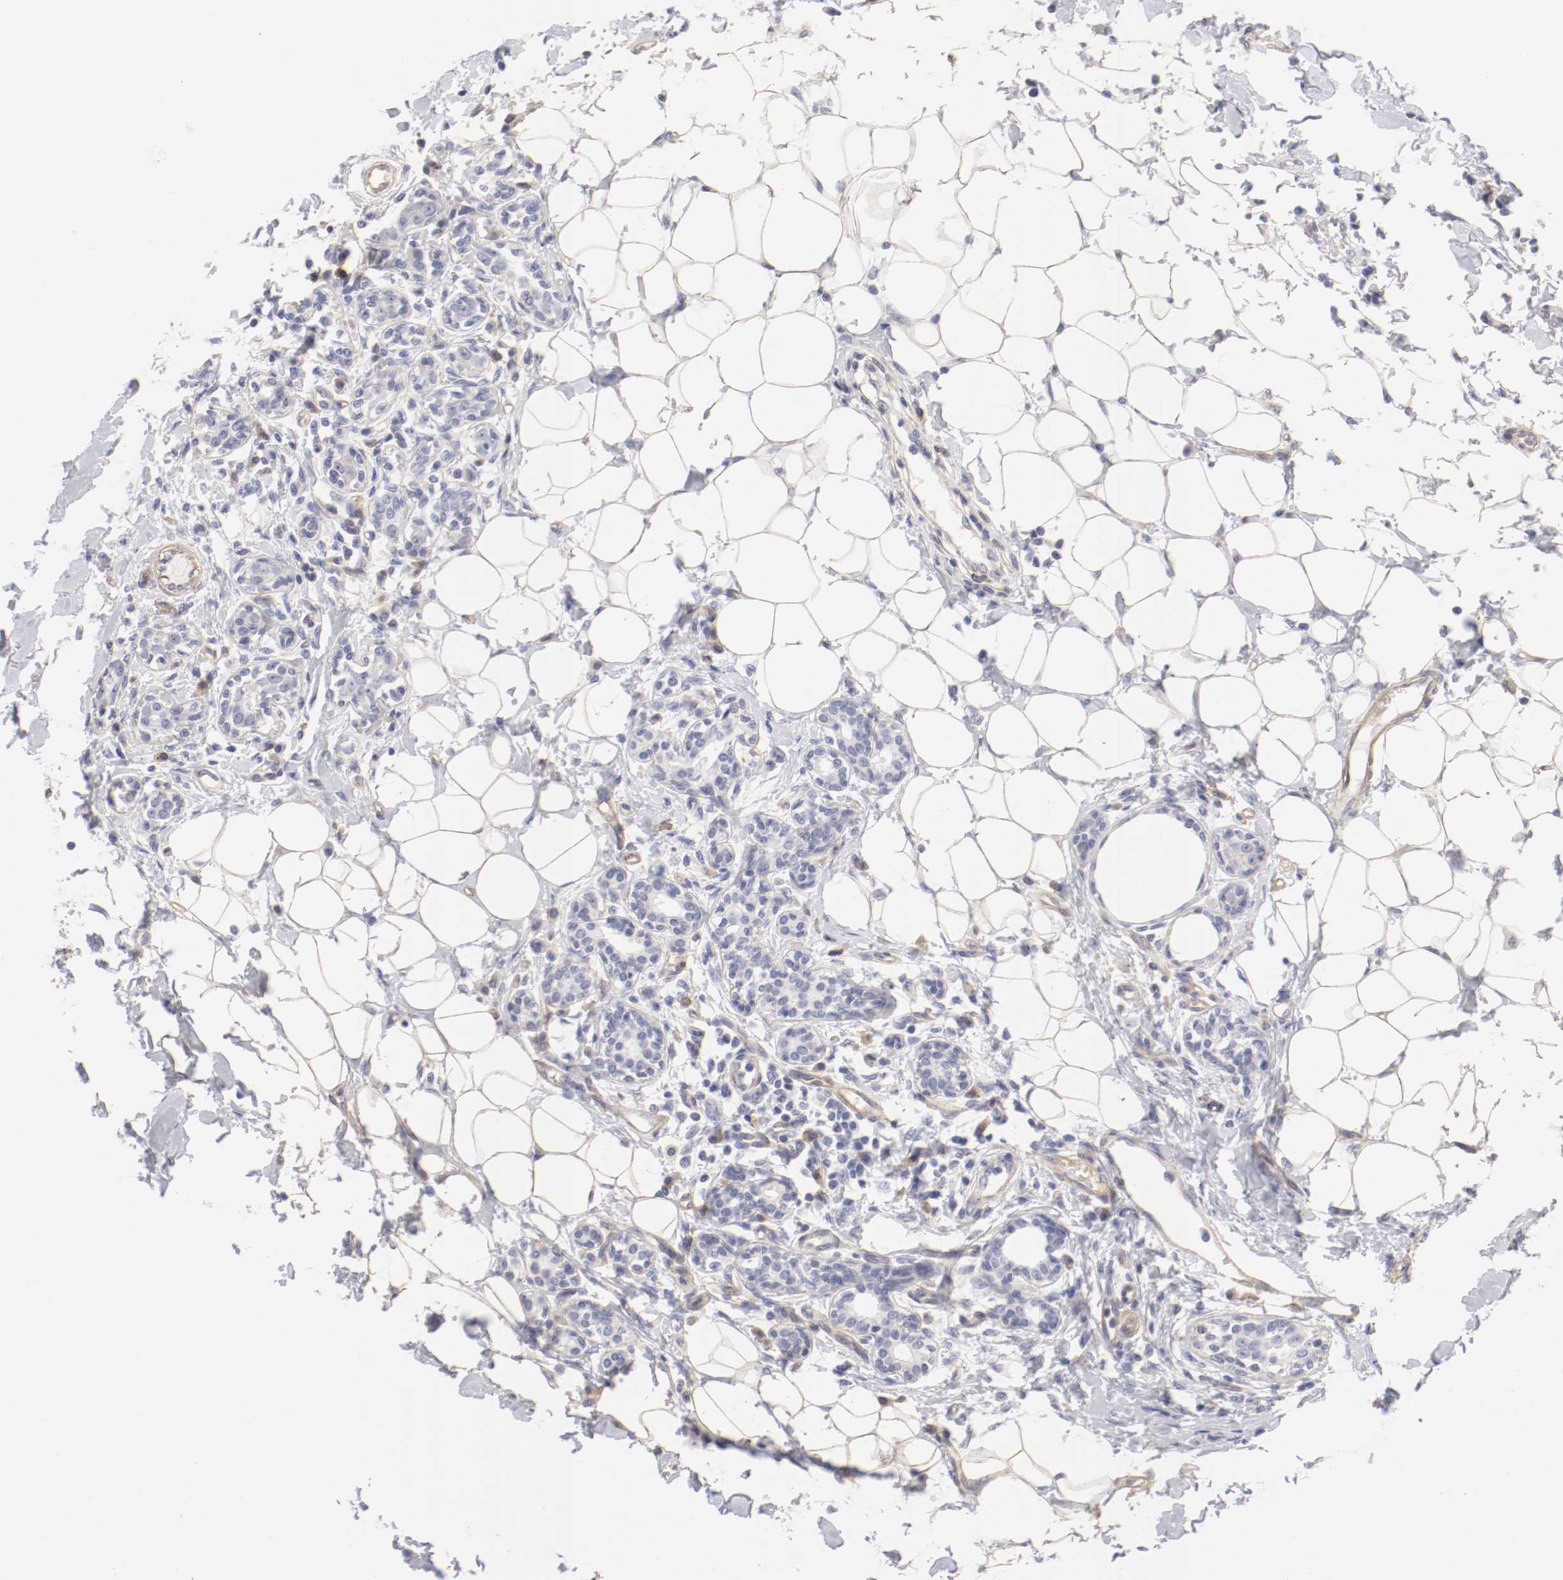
{"staining": {"intensity": "negative", "quantity": "none", "location": "none"}, "tissue": "breast cancer", "cell_type": "Tumor cells", "image_type": "cancer", "snomed": [{"axis": "morphology", "description": "Duct carcinoma"}, {"axis": "topography", "description": "Breast"}], "caption": "The photomicrograph shows no staining of tumor cells in invasive ductal carcinoma (breast). The staining was performed using DAB to visualize the protein expression in brown, while the nuclei were stained in blue with hematoxylin (Magnification: 20x).", "gene": "LAX1", "patient": {"sex": "female", "age": 40}}